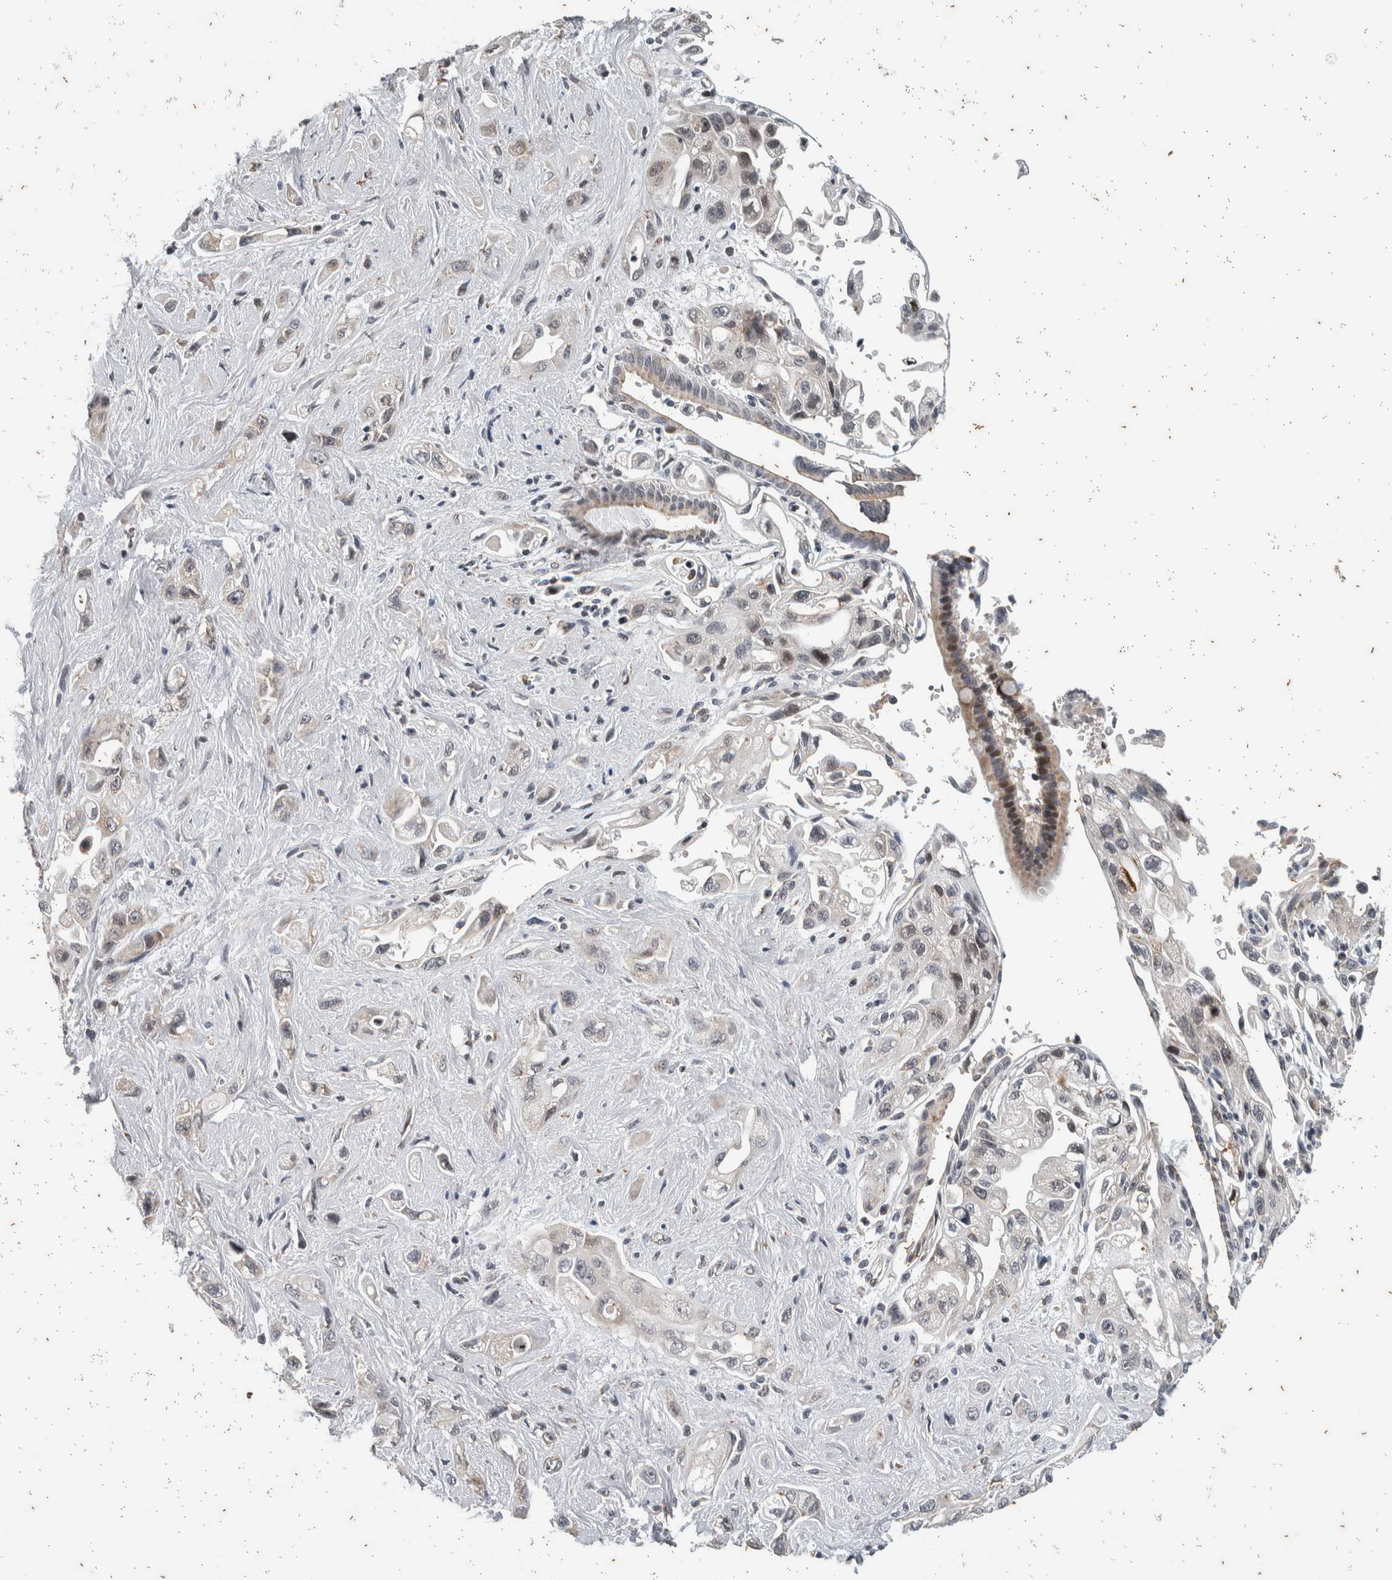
{"staining": {"intensity": "weak", "quantity": "<25%", "location": "cytoplasmic/membranous,nuclear"}, "tissue": "pancreatic cancer", "cell_type": "Tumor cells", "image_type": "cancer", "snomed": [{"axis": "morphology", "description": "Adenocarcinoma, NOS"}, {"axis": "topography", "description": "Pancreas"}], "caption": "This is an immunohistochemistry photomicrograph of human pancreatic cancer. There is no staining in tumor cells.", "gene": "ATXN7L1", "patient": {"sex": "female", "age": 66}}